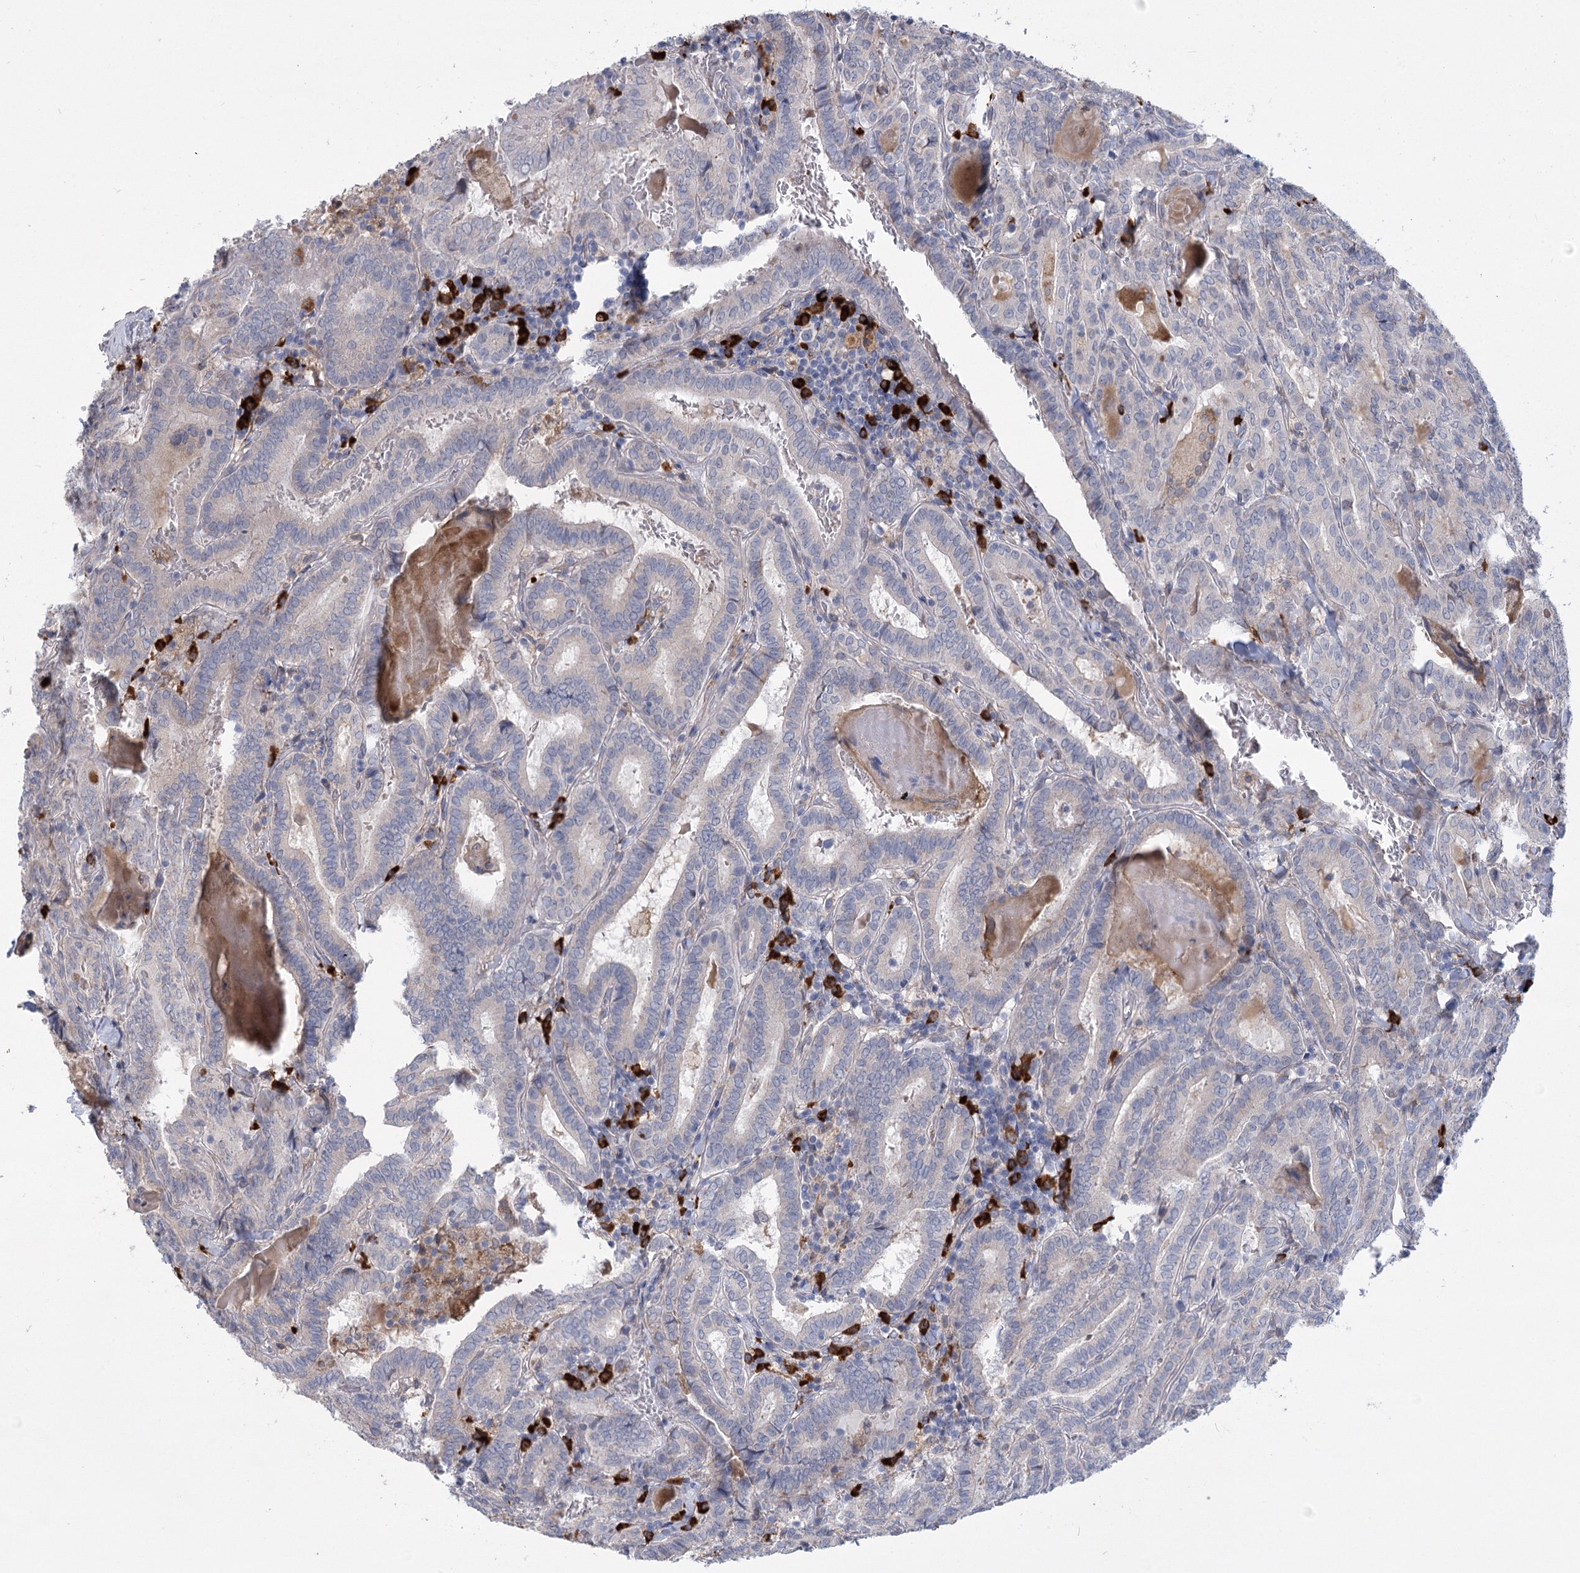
{"staining": {"intensity": "negative", "quantity": "none", "location": "none"}, "tissue": "thyroid cancer", "cell_type": "Tumor cells", "image_type": "cancer", "snomed": [{"axis": "morphology", "description": "Papillary adenocarcinoma, NOS"}, {"axis": "topography", "description": "Thyroid gland"}], "caption": "The IHC histopathology image has no significant staining in tumor cells of thyroid cancer tissue.", "gene": "NCKAP5", "patient": {"sex": "female", "age": 72}}